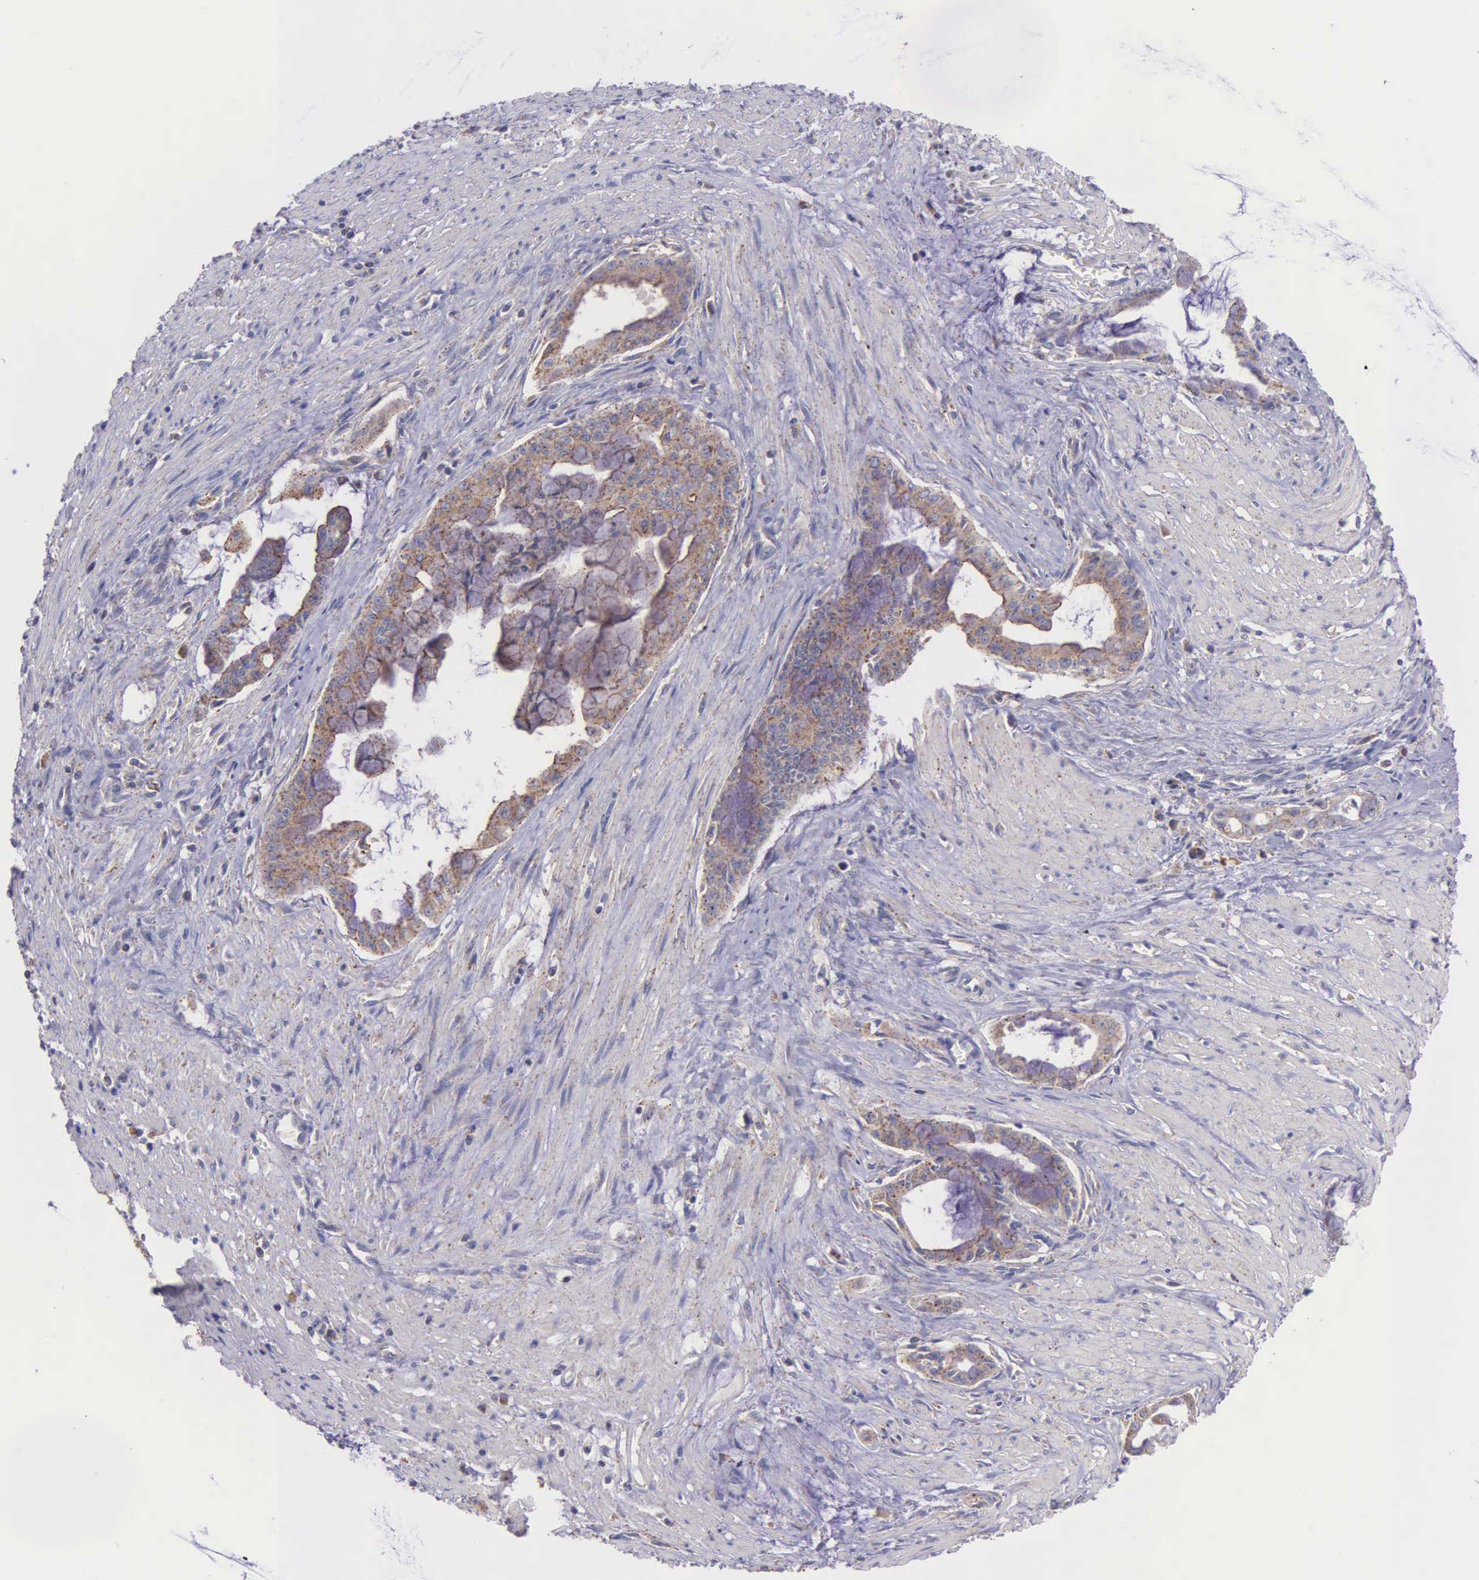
{"staining": {"intensity": "weak", "quantity": ">75%", "location": "cytoplasmic/membranous"}, "tissue": "pancreatic cancer", "cell_type": "Tumor cells", "image_type": "cancer", "snomed": [{"axis": "morphology", "description": "Adenocarcinoma, NOS"}, {"axis": "topography", "description": "Pancreas"}], "caption": "The image demonstrates a brown stain indicating the presence of a protein in the cytoplasmic/membranous of tumor cells in pancreatic cancer (adenocarcinoma).", "gene": "MIA2", "patient": {"sex": "male", "age": 59}}